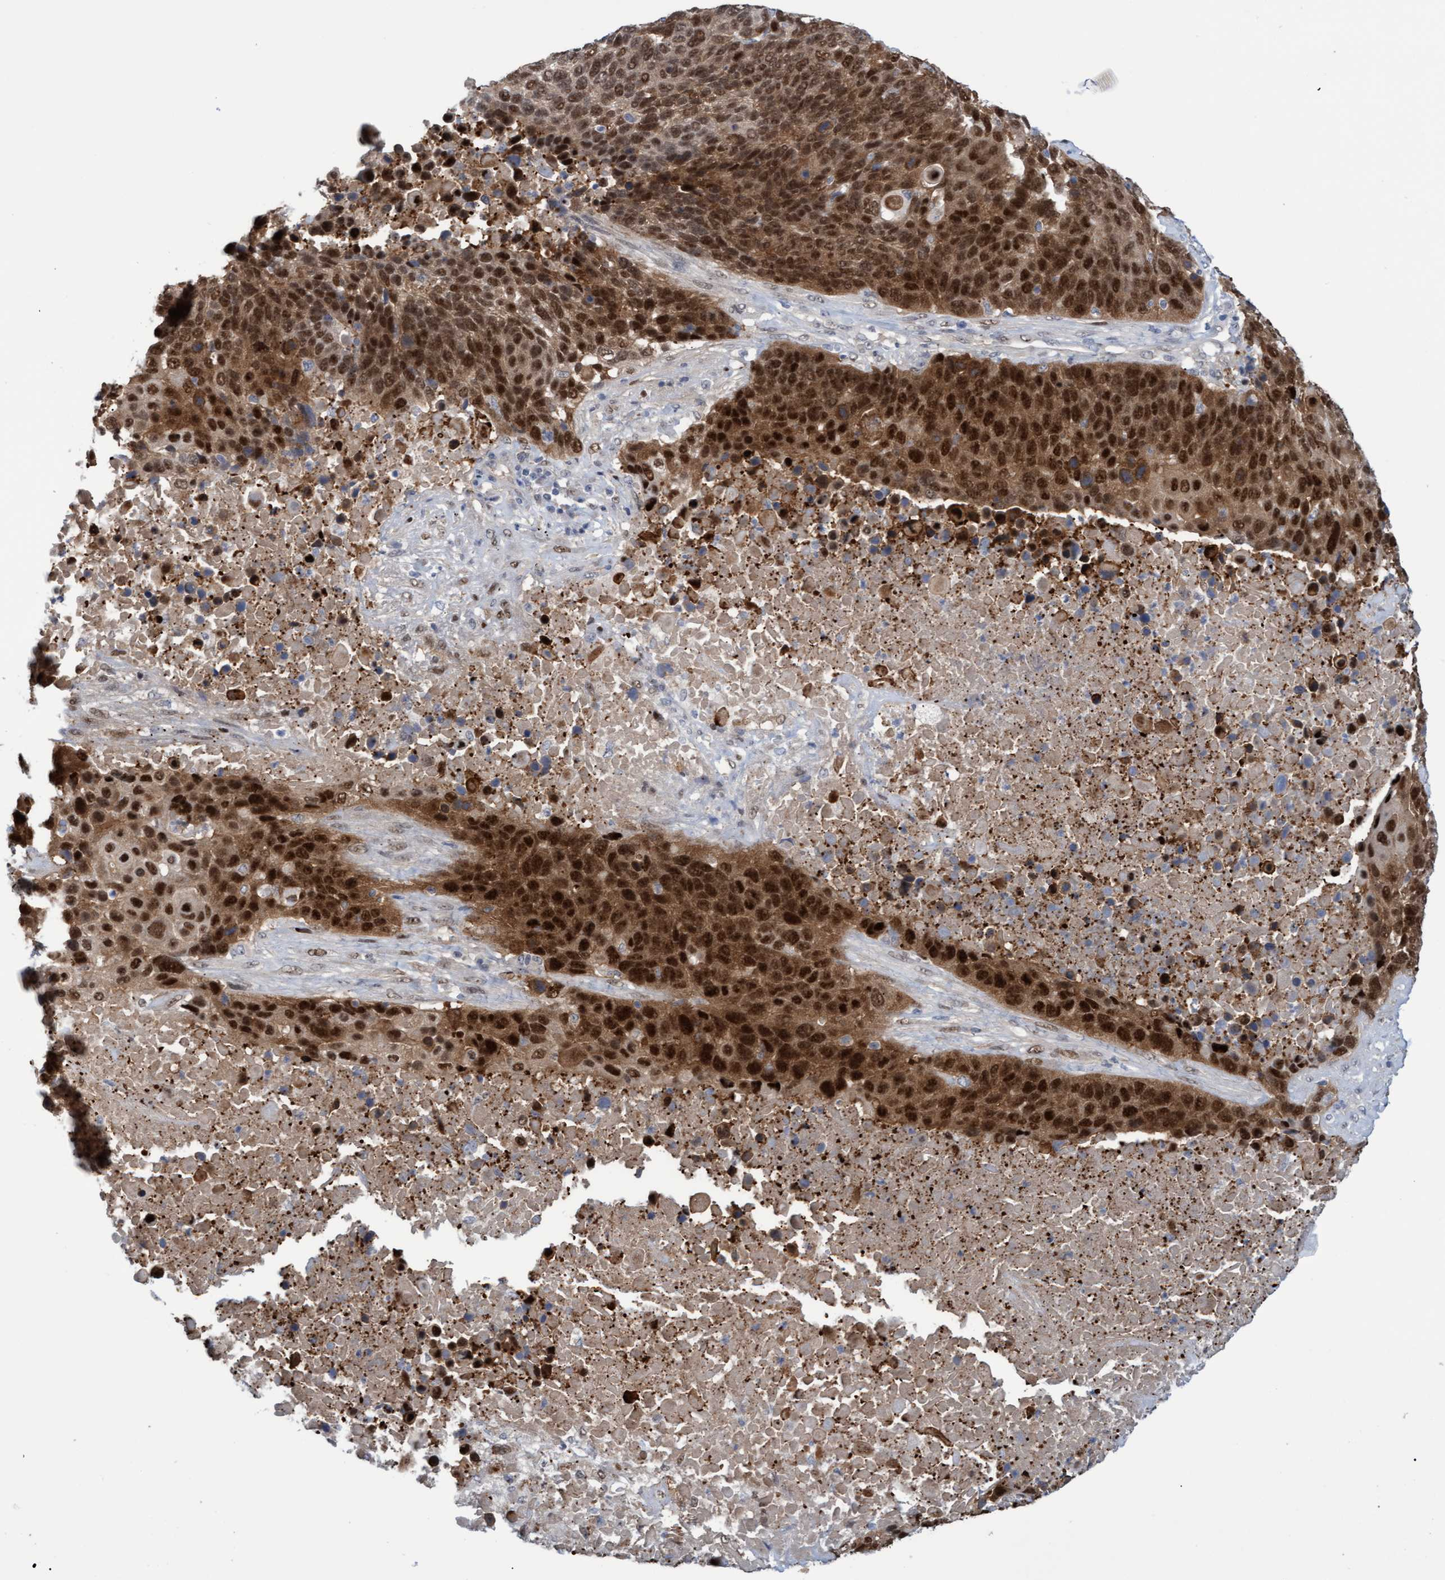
{"staining": {"intensity": "strong", "quantity": ">75%", "location": "cytoplasmic/membranous,nuclear"}, "tissue": "lung cancer", "cell_type": "Tumor cells", "image_type": "cancer", "snomed": [{"axis": "morphology", "description": "Squamous cell carcinoma, NOS"}, {"axis": "topography", "description": "Lung"}], "caption": "Human lung cancer stained with a brown dye exhibits strong cytoplasmic/membranous and nuclear positive staining in approximately >75% of tumor cells.", "gene": "PINX1", "patient": {"sex": "male", "age": 66}}